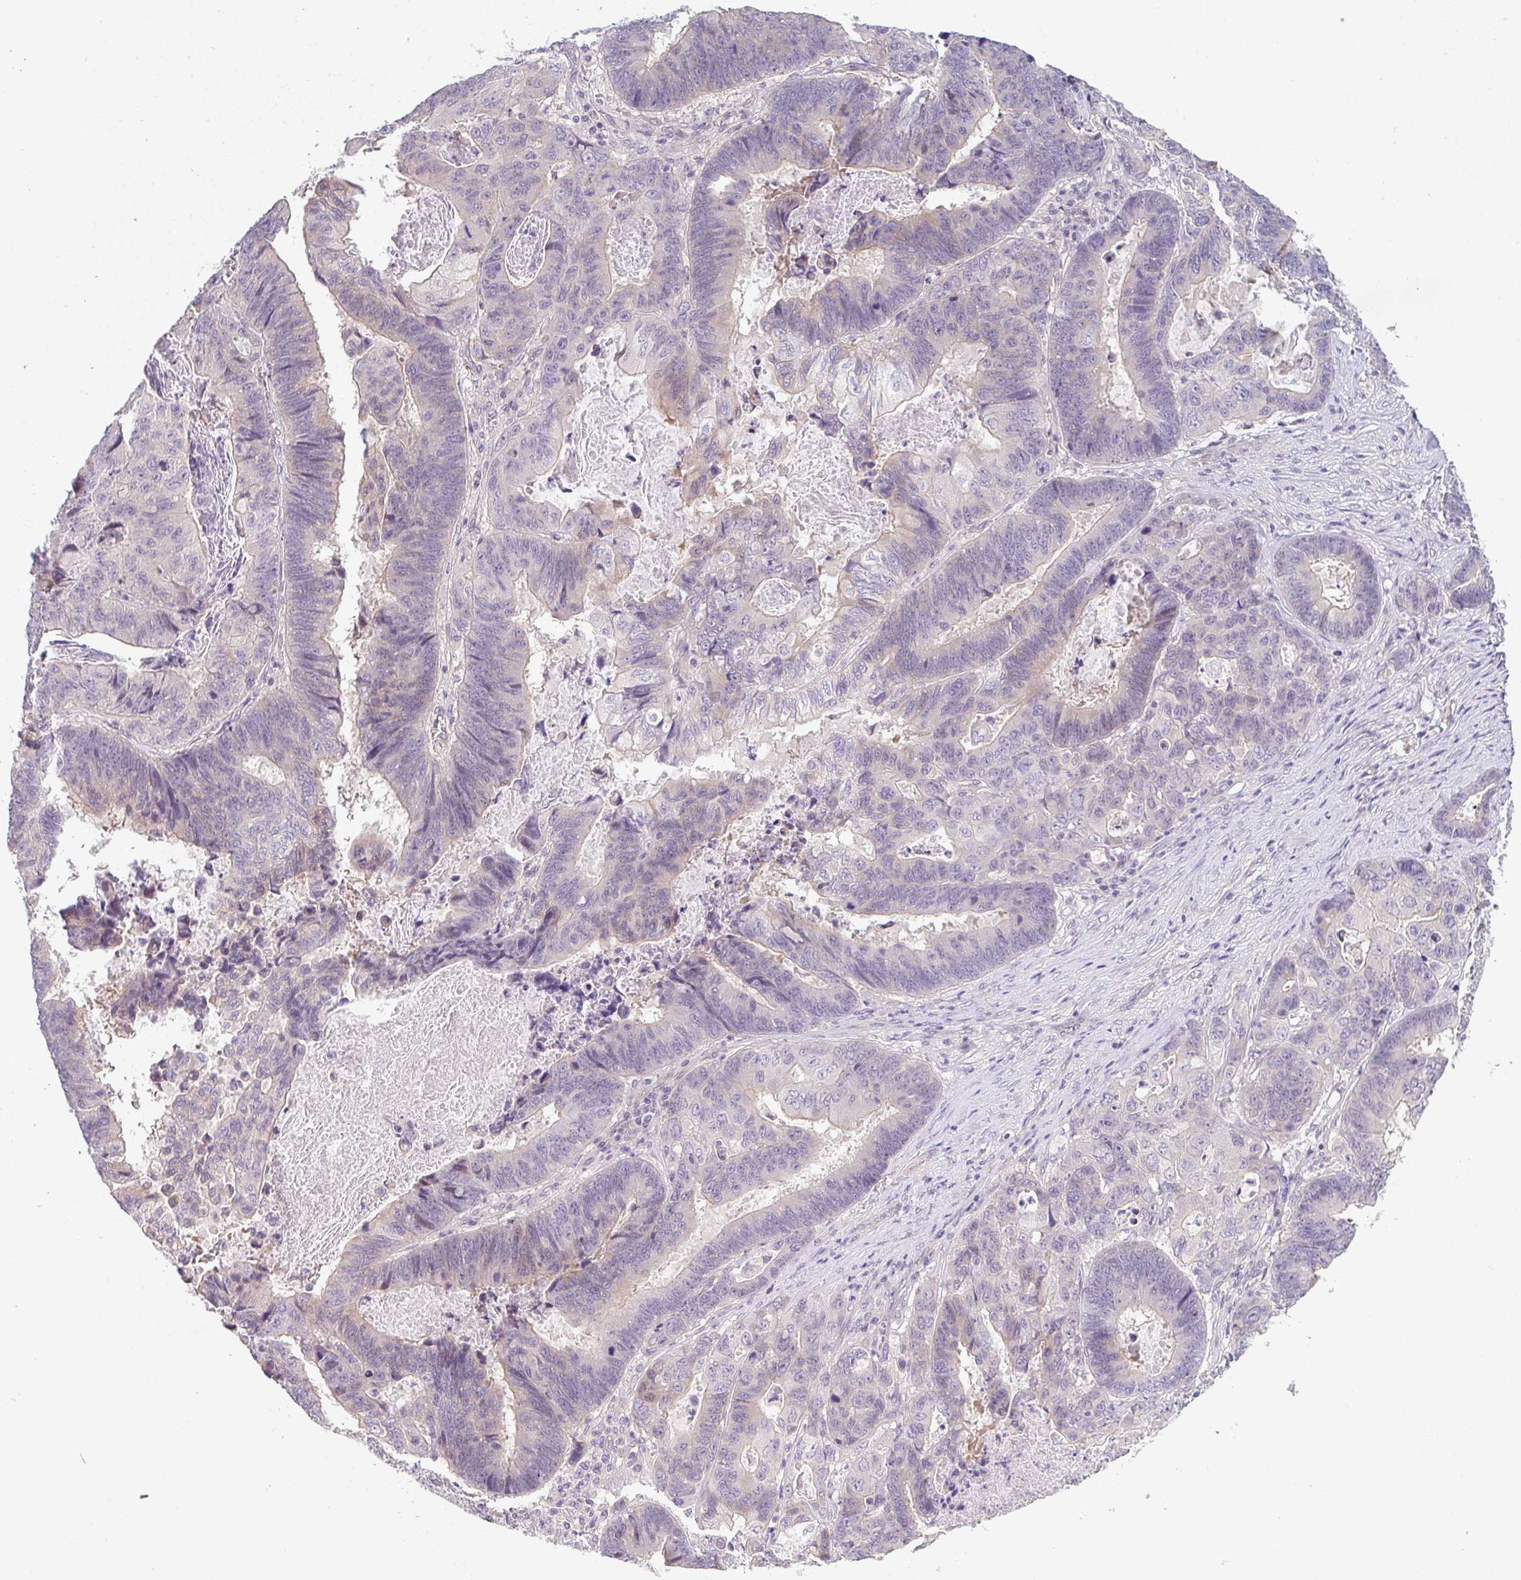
{"staining": {"intensity": "weak", "quantity": "25%-75%", "location": "cytoplasmic/membranous"}, "tissue": "lung cancer", "cell_type": "Tumor cells", "image_type": "cancer", "snomed": [{"axis": "morphology", "description": "Aneuploidy"}, {"axis": "morphology", "description": "Adenocarcinoma, NOS"}, {"axis": "morphology", "description": "Adenocarcinoma primary or metastatic"}, {"axis": "topography", "description": "Lung"}], "caption": "This image exhibits immunohistochemistry staining of lung adenocarcinoma, with low weak cytoplasmic/membranous positivity in about 25%-75% of tumor cells.", "gene": "TNFRSF10A", "patient": {"sex": "female", "age": 75}}